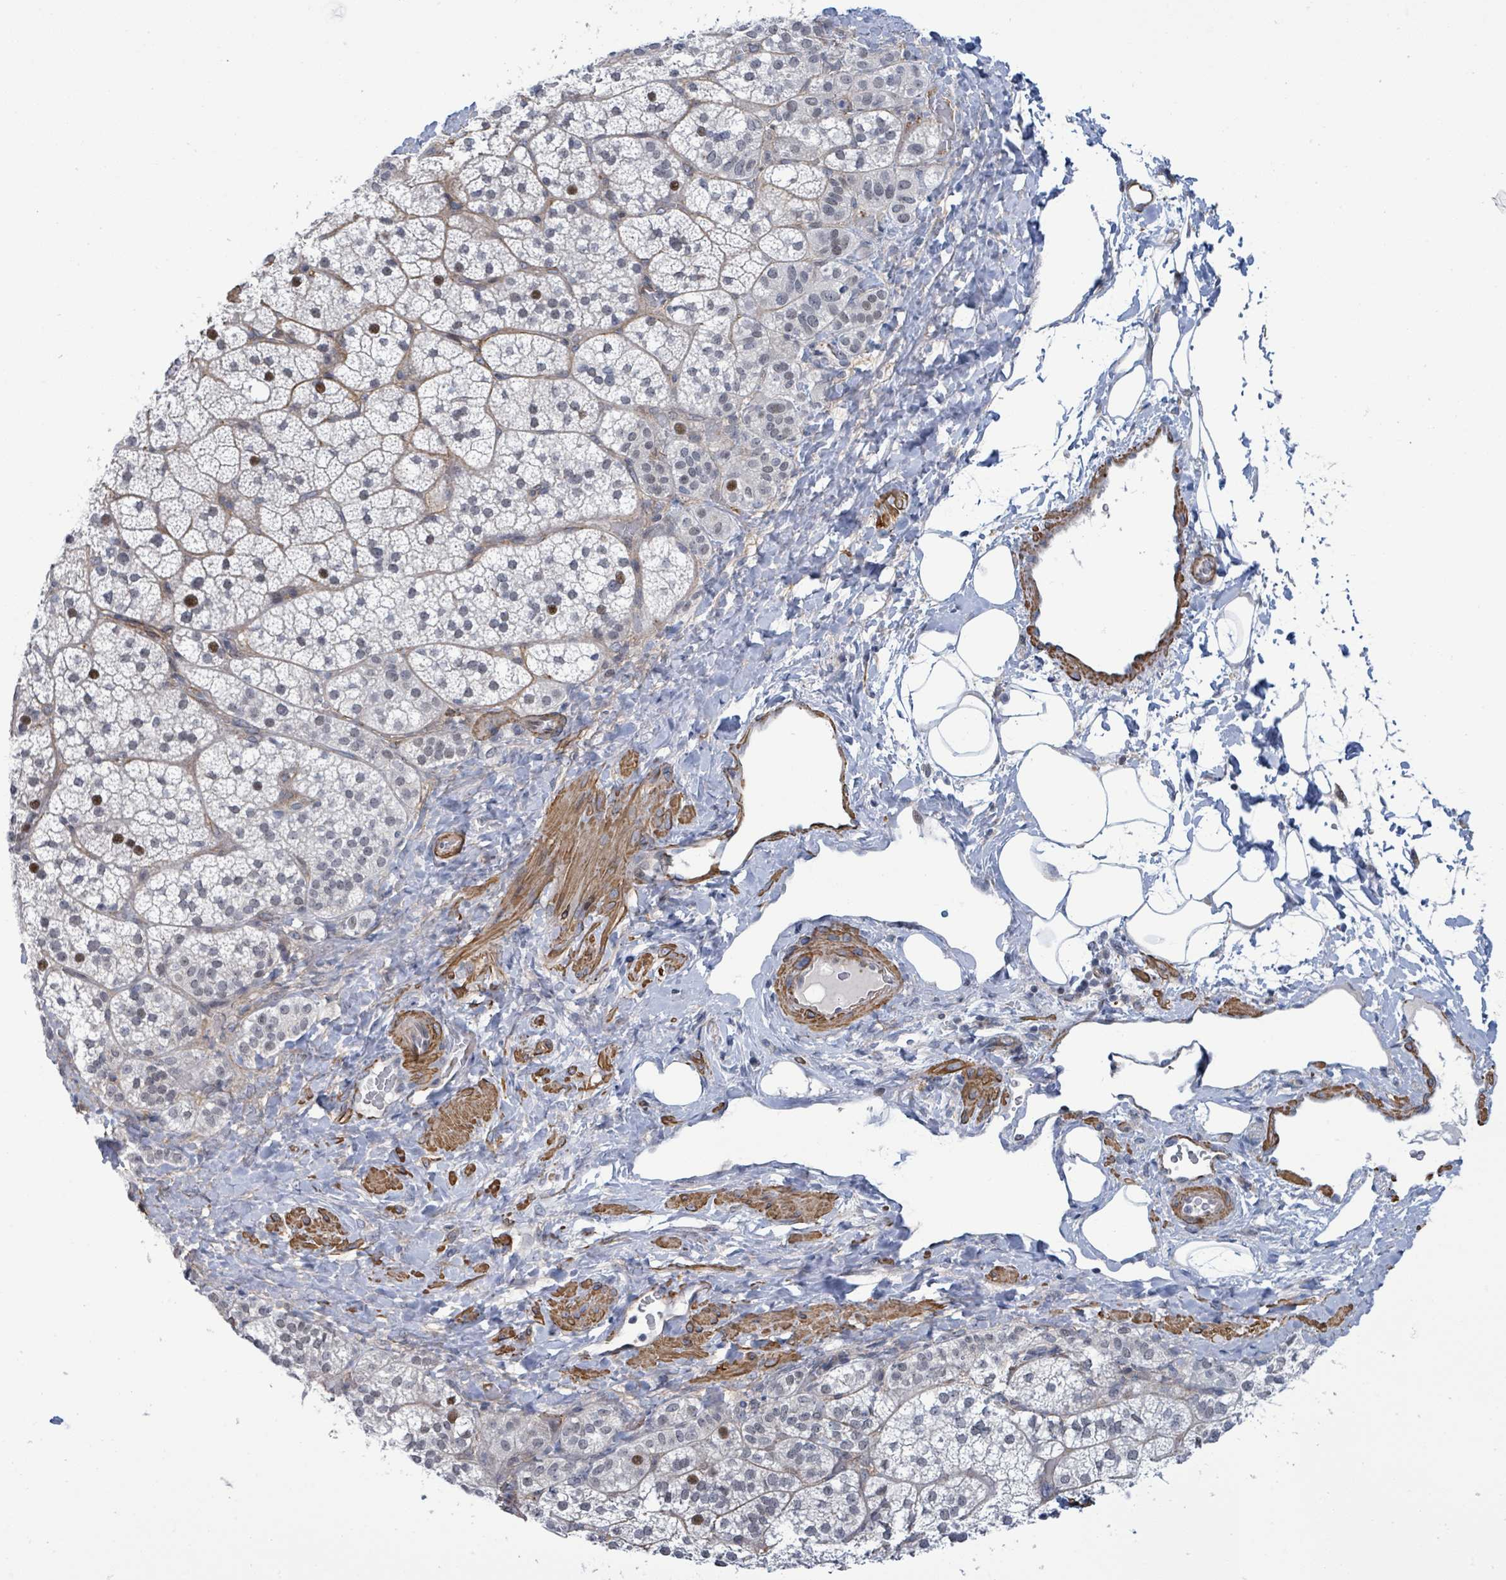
{"staining": {"intensity": "negative", "quantity": "none", "location": "none"}, "tissue": "adrenal gland", "cell_type": "Glandular cells", "image_type": "normal", "snomed": [{"axis": "morphology", "description": "Normal tissue, NOS"}, {"axis": "topography", "description": "Adrenal gland"}], "caption": "Immunohistochemistry (IHC) of benign adrenal gland demonstrates no positivity in glandular cells.", "gene": "DMRTC1B", "patient": {"sex": "male", "age": 53}}